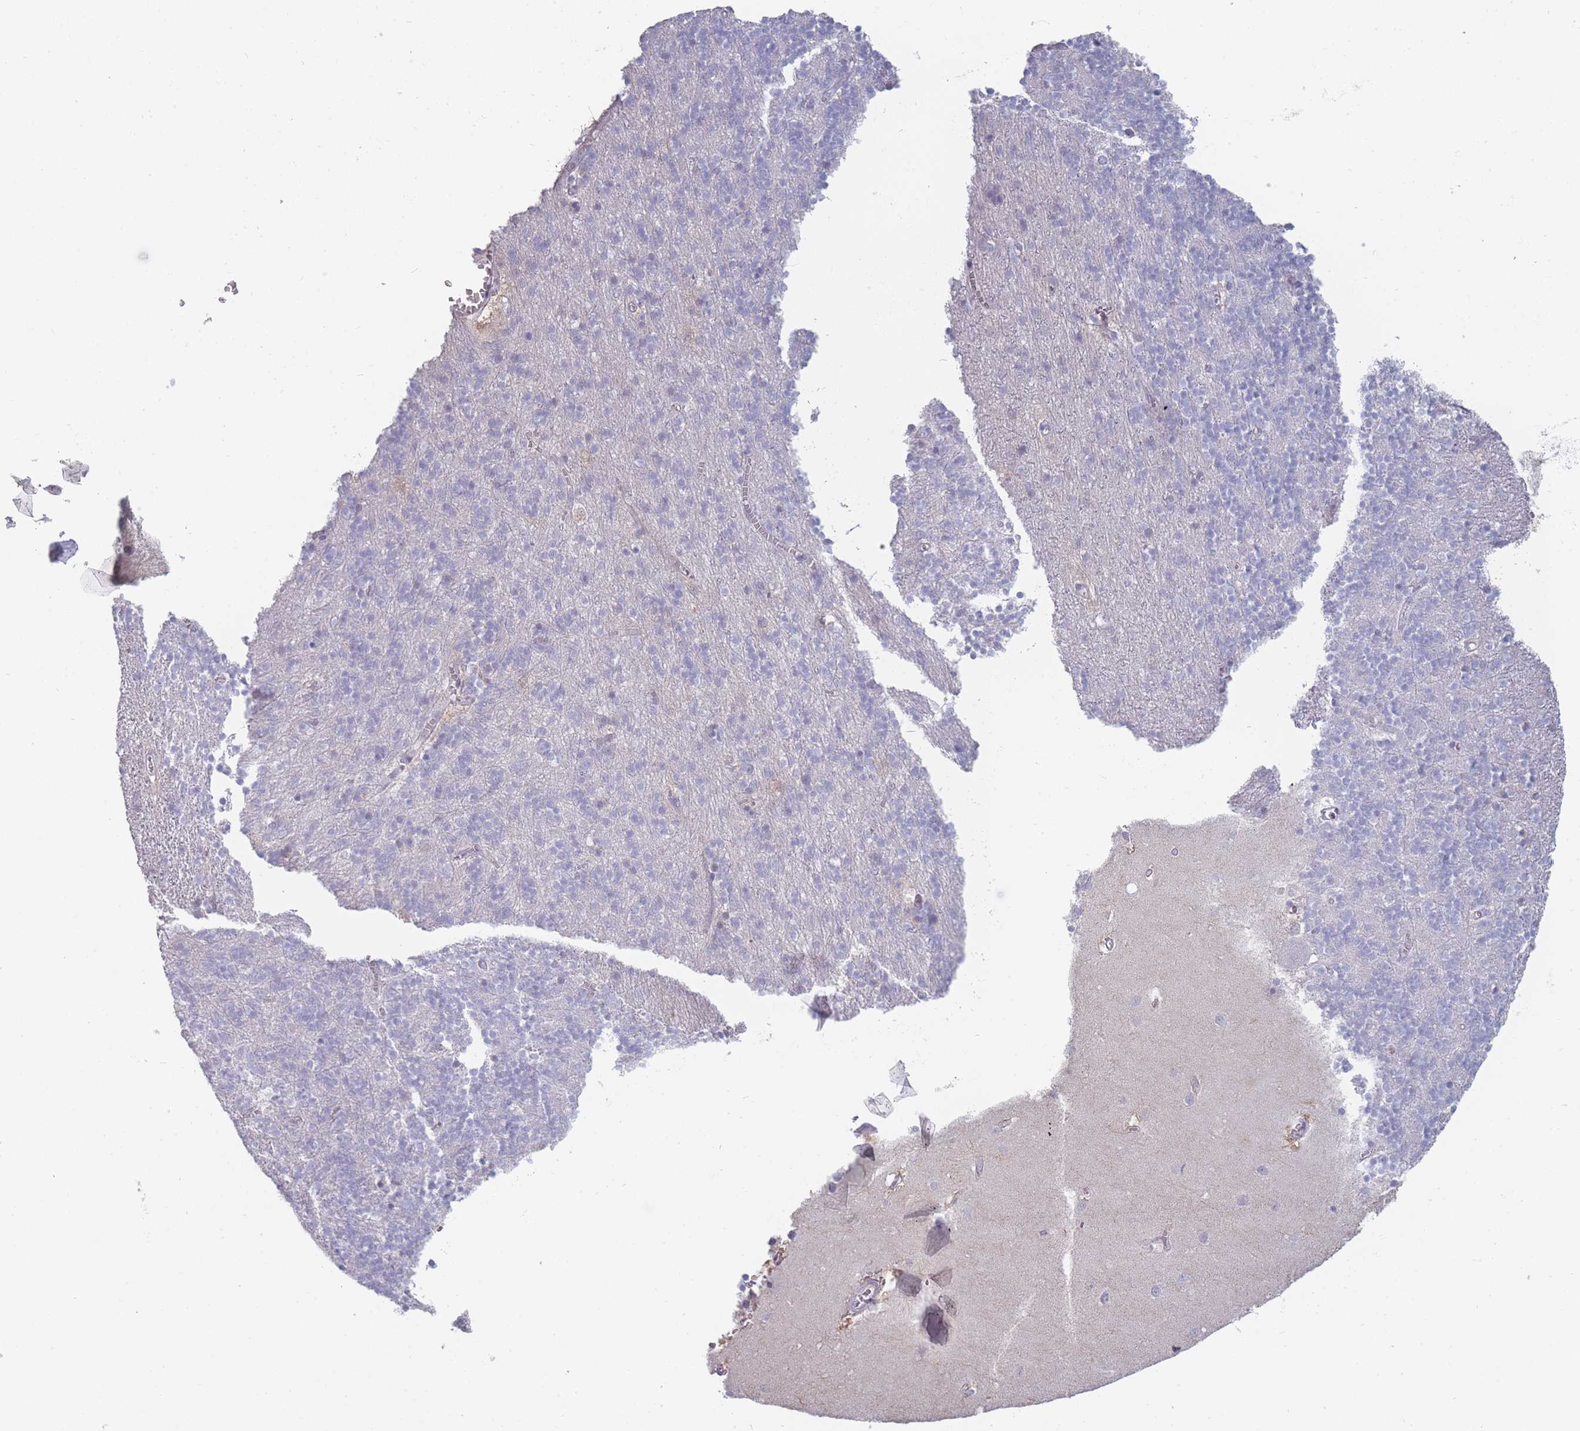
{"staining": {"intensity": "negative", "quantity": "none", "location": "none"}, "tissue": "cerebellum", "cell_type": "Cells in granular layer", "image_type": "normal", "snomed": [{"axis": "morphology", "description": "Normal tissue, NOS"}, {"axis": "topography", "description": "Cerebellum"}], "caption": "This is a photomicrograph of immunohistochemistry (IHC) staining of benign cerebellum, which shows no staining in cells in granular layer.", "gene": "ROS1", "patient": {"sex": "male", "age": 54}}